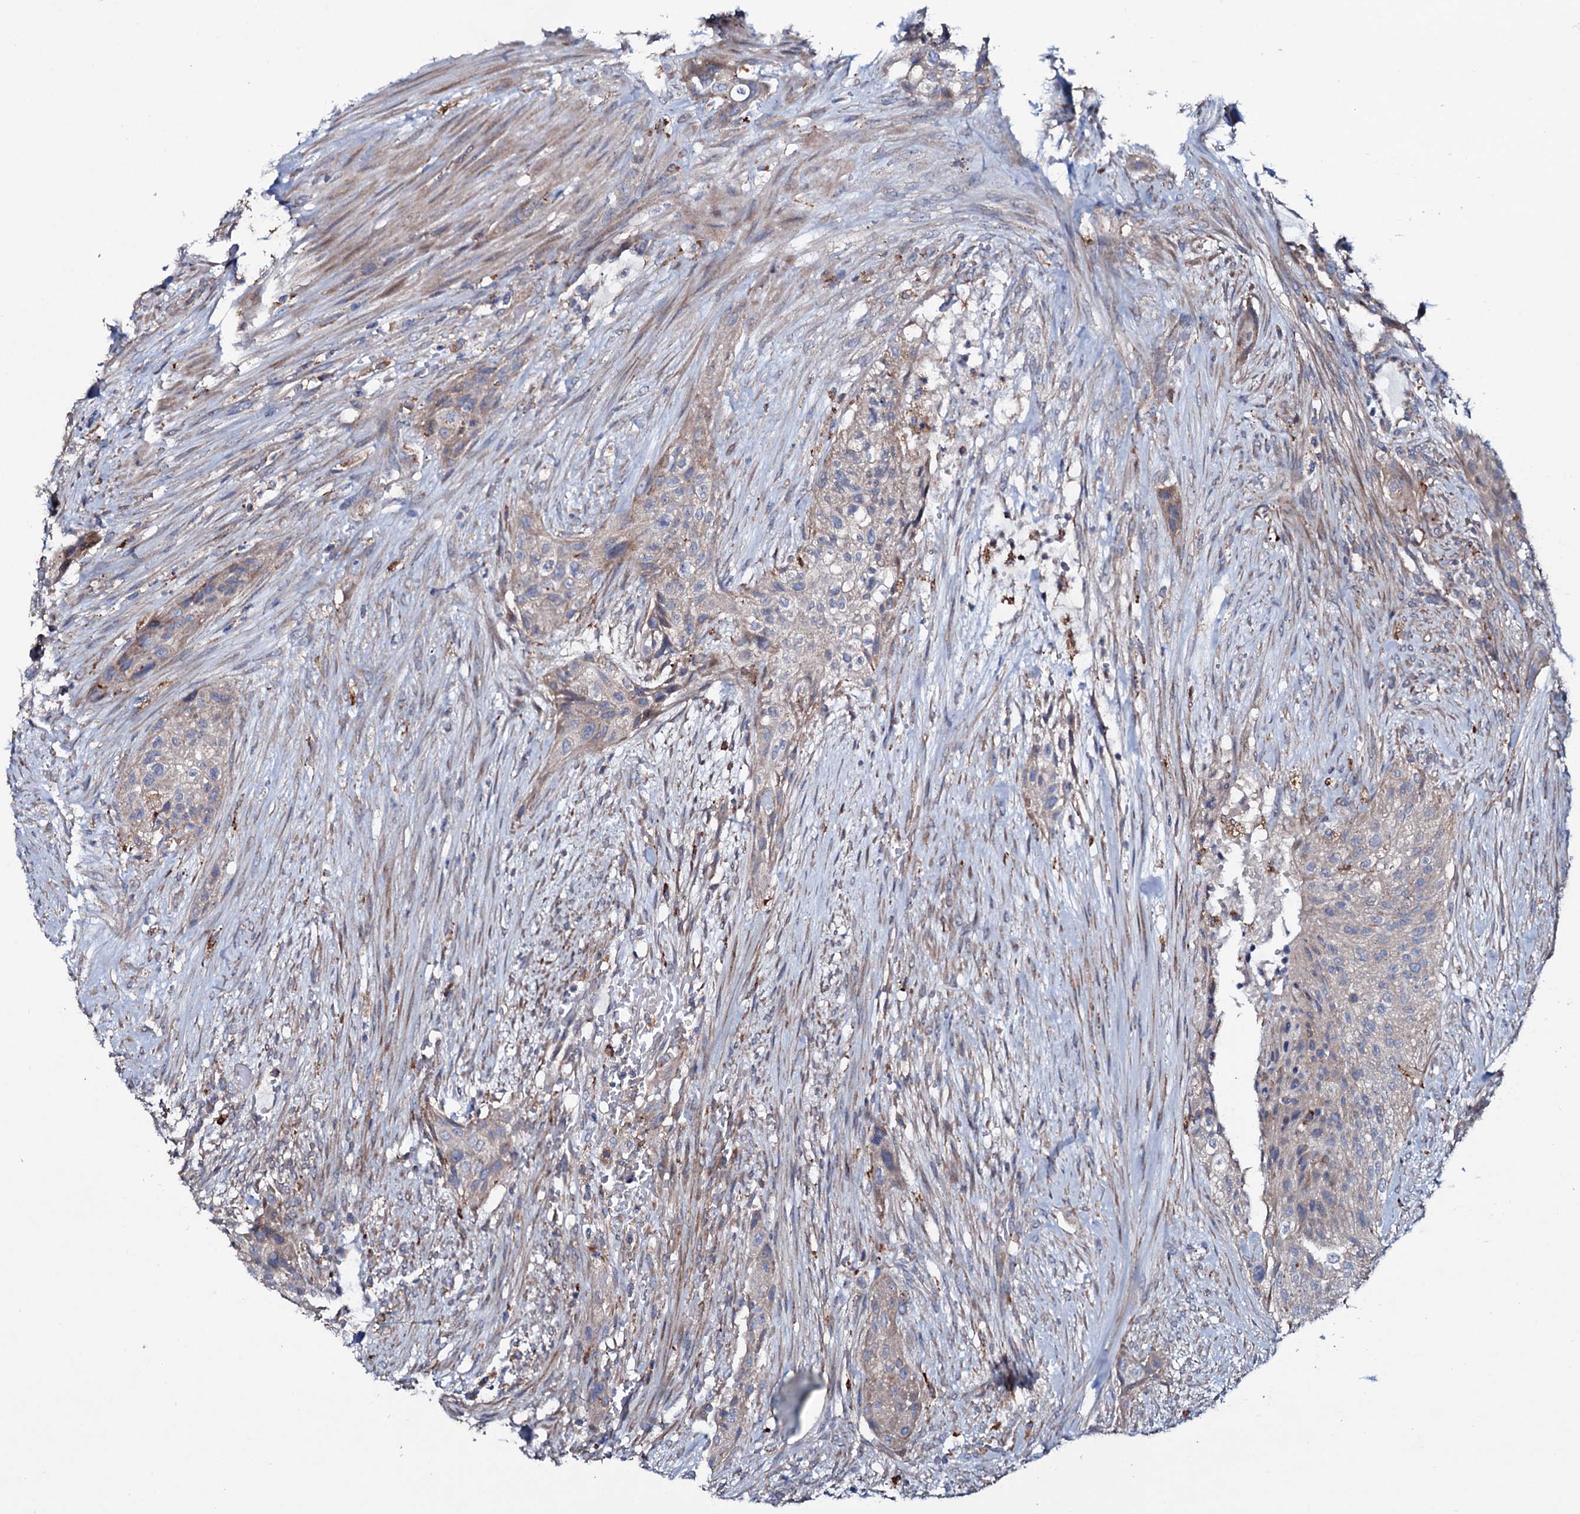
{"staining": {"intensity": "weak", "quantity": "<25%", "location": "cytoplasmic/membranous"}, "tissue": "urothelial cancer", "cell_type": "Tumor cells", "image_type": "cancer", "snomed": [{"axis": "morphology", "description": "Urothelial carcinoma, High grade"}, {"axis": "topography", "description": "Urinary bladder"}], "caption": "Tumor cells are negative for brown protein staining in urothelial carcinoma (high-grade).", "gene": "P2RX4", "patient": {"sex": "male", "age": 35}}